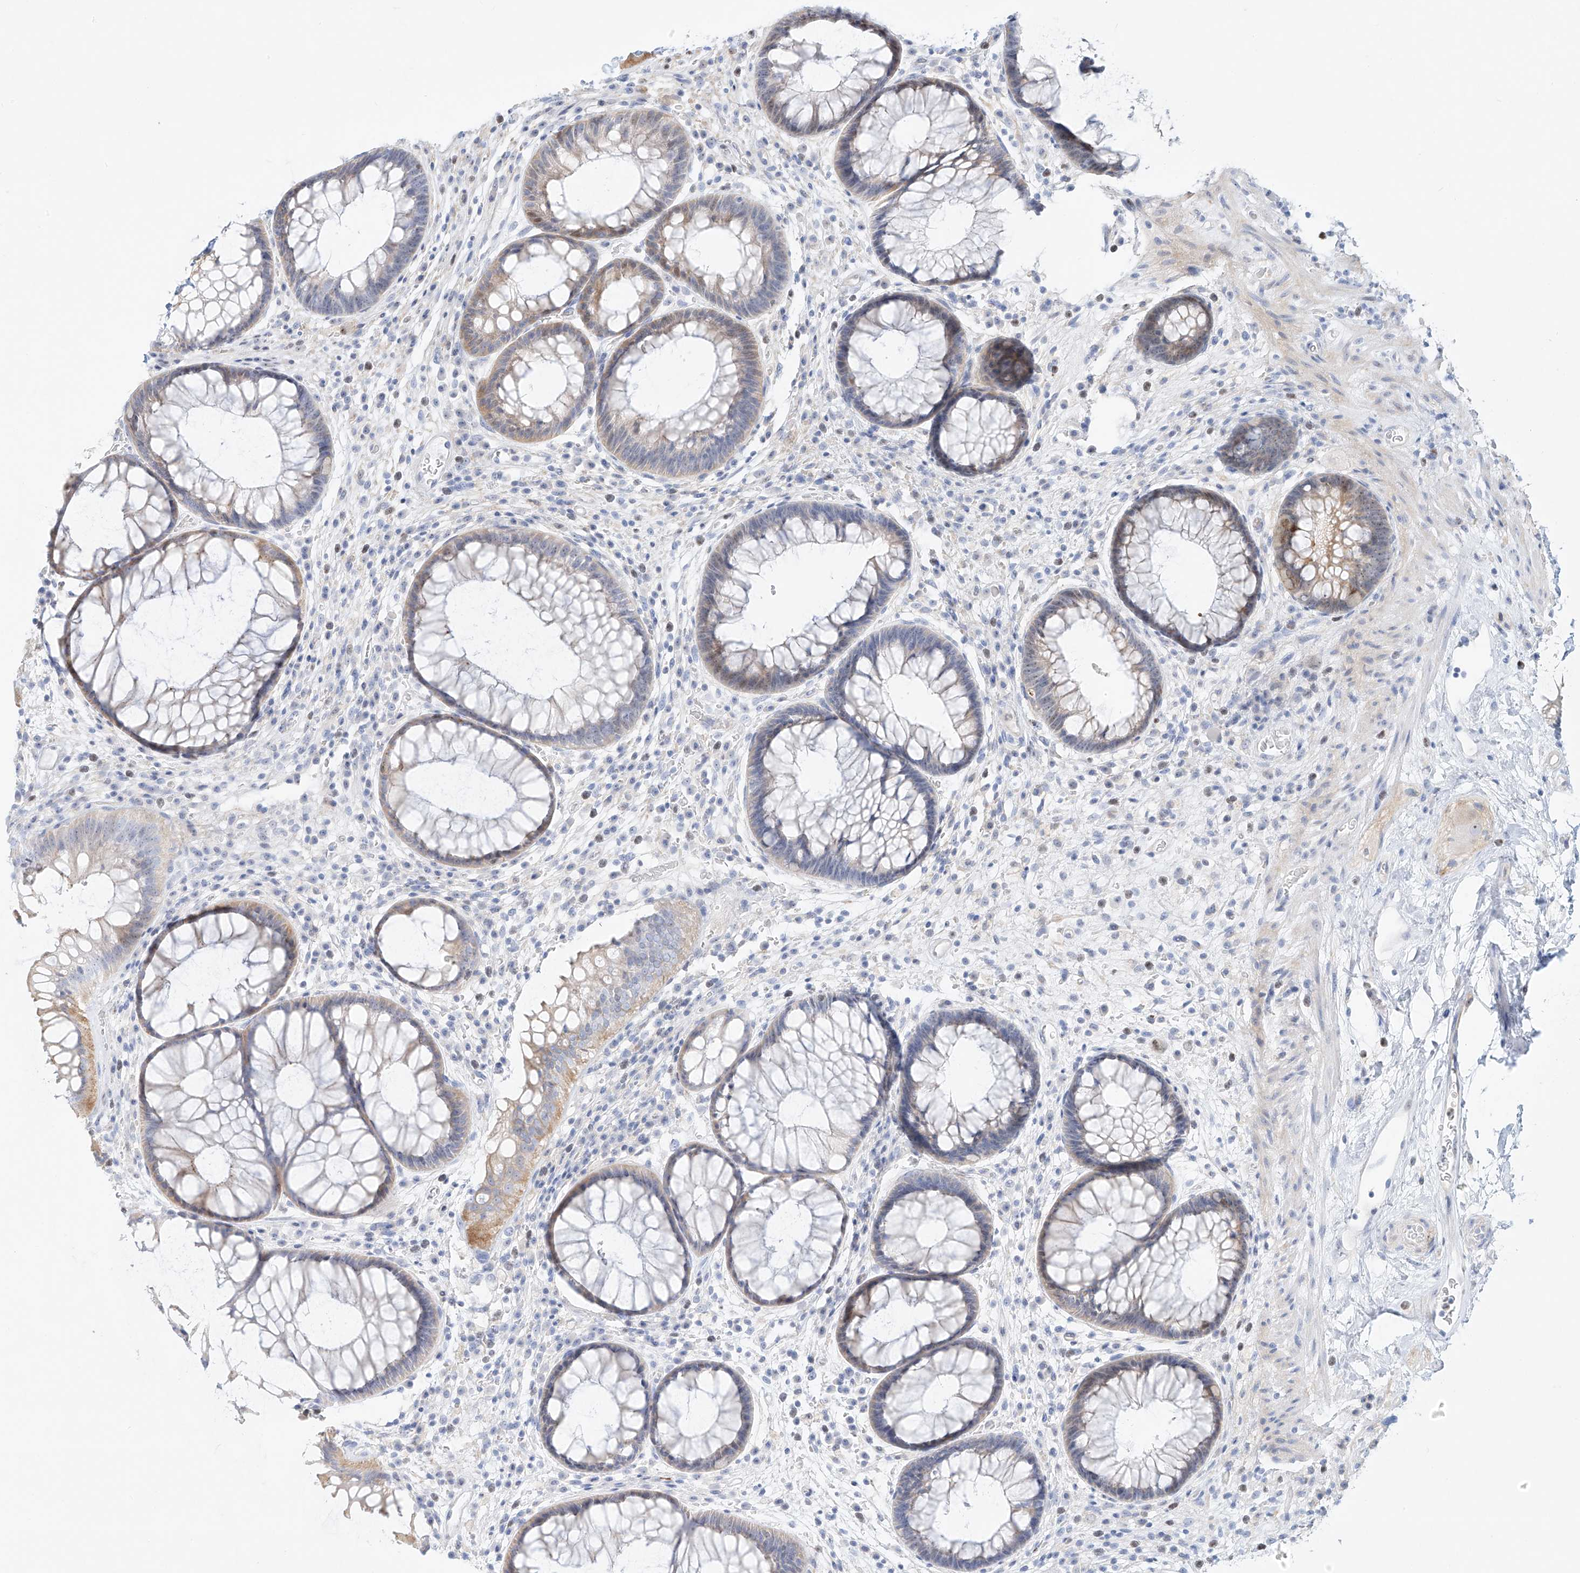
{"staining": {"intensity": "weak", "quantity": "25%-75%", "location": "cytoplasmic/membranous"}, "tissue": "rectum", "cell_type": "Glandular cells", "image_type": "normal", "snomed": [{"axis": "morphology", "description": "Normal tissue, NOS"}, {"axis": "topography", "description": "Rectum"}], "caption": "Protein expression analysis of benign human rectum reveals weak cytoplasmic/membranous staining in approximately 25%-75% of glandular cells. (DAB IHC with brightfield microscopy, high magnification).", "gene": "SNU13", "patient": {"sex": "male", "age": 51}}